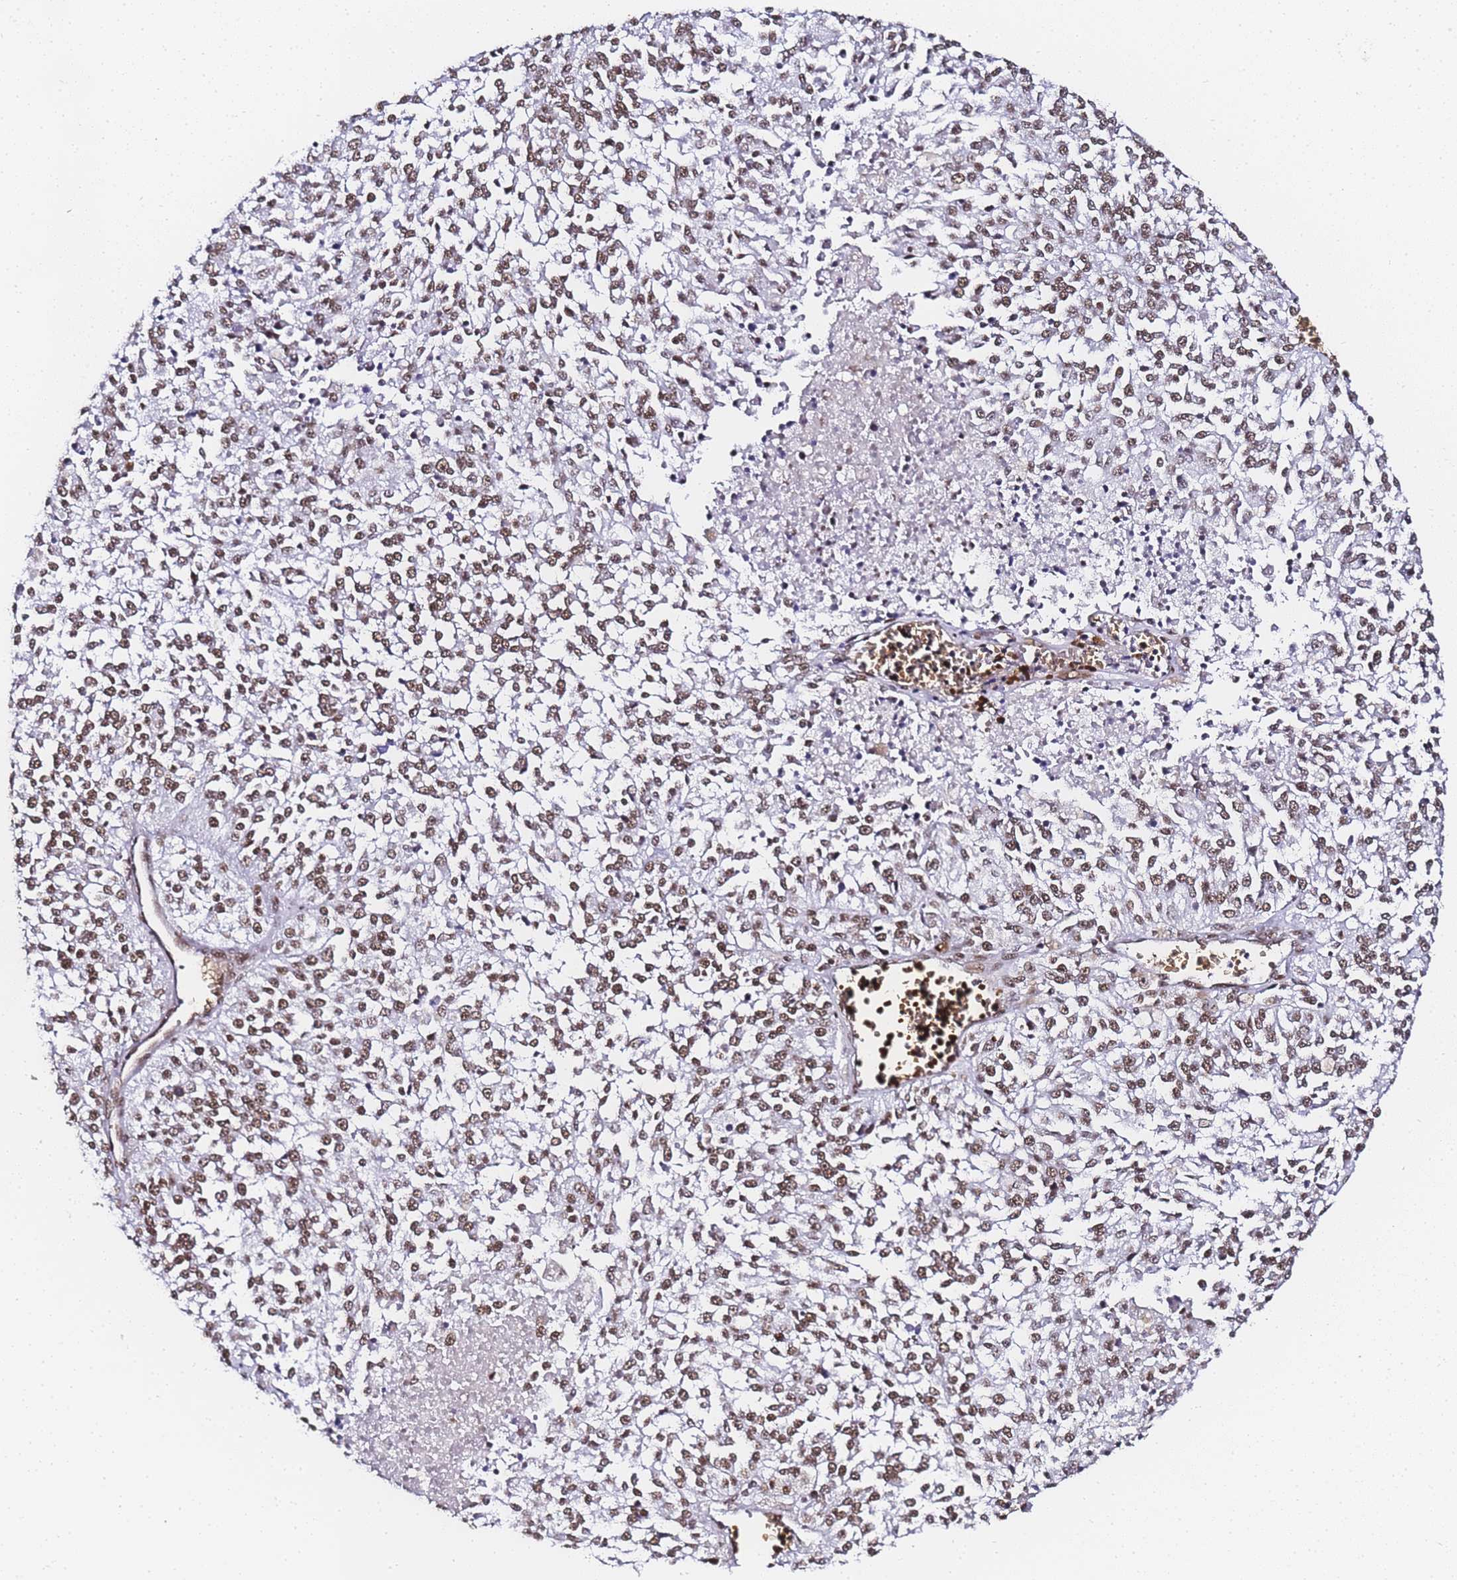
{"staining": {"intensity": "moderate", "quantity": ">75%", "location": "nuclear"}, "tissue": "melanoma", "cell_type": "Tumor cells", "image_type": "cancer", "snomed": [{"axis": "morphology", "description": "Malignant melanoma, NOS"}, {"axis": "topography", "description": "Skin"}], "caption": "A histopathology image of melanoma stained for a protein demonstrates moderate nuclear brown staining in tumor cells.", "gene": "POLR1A", "patient": {"sex": "female", "age": 64}}